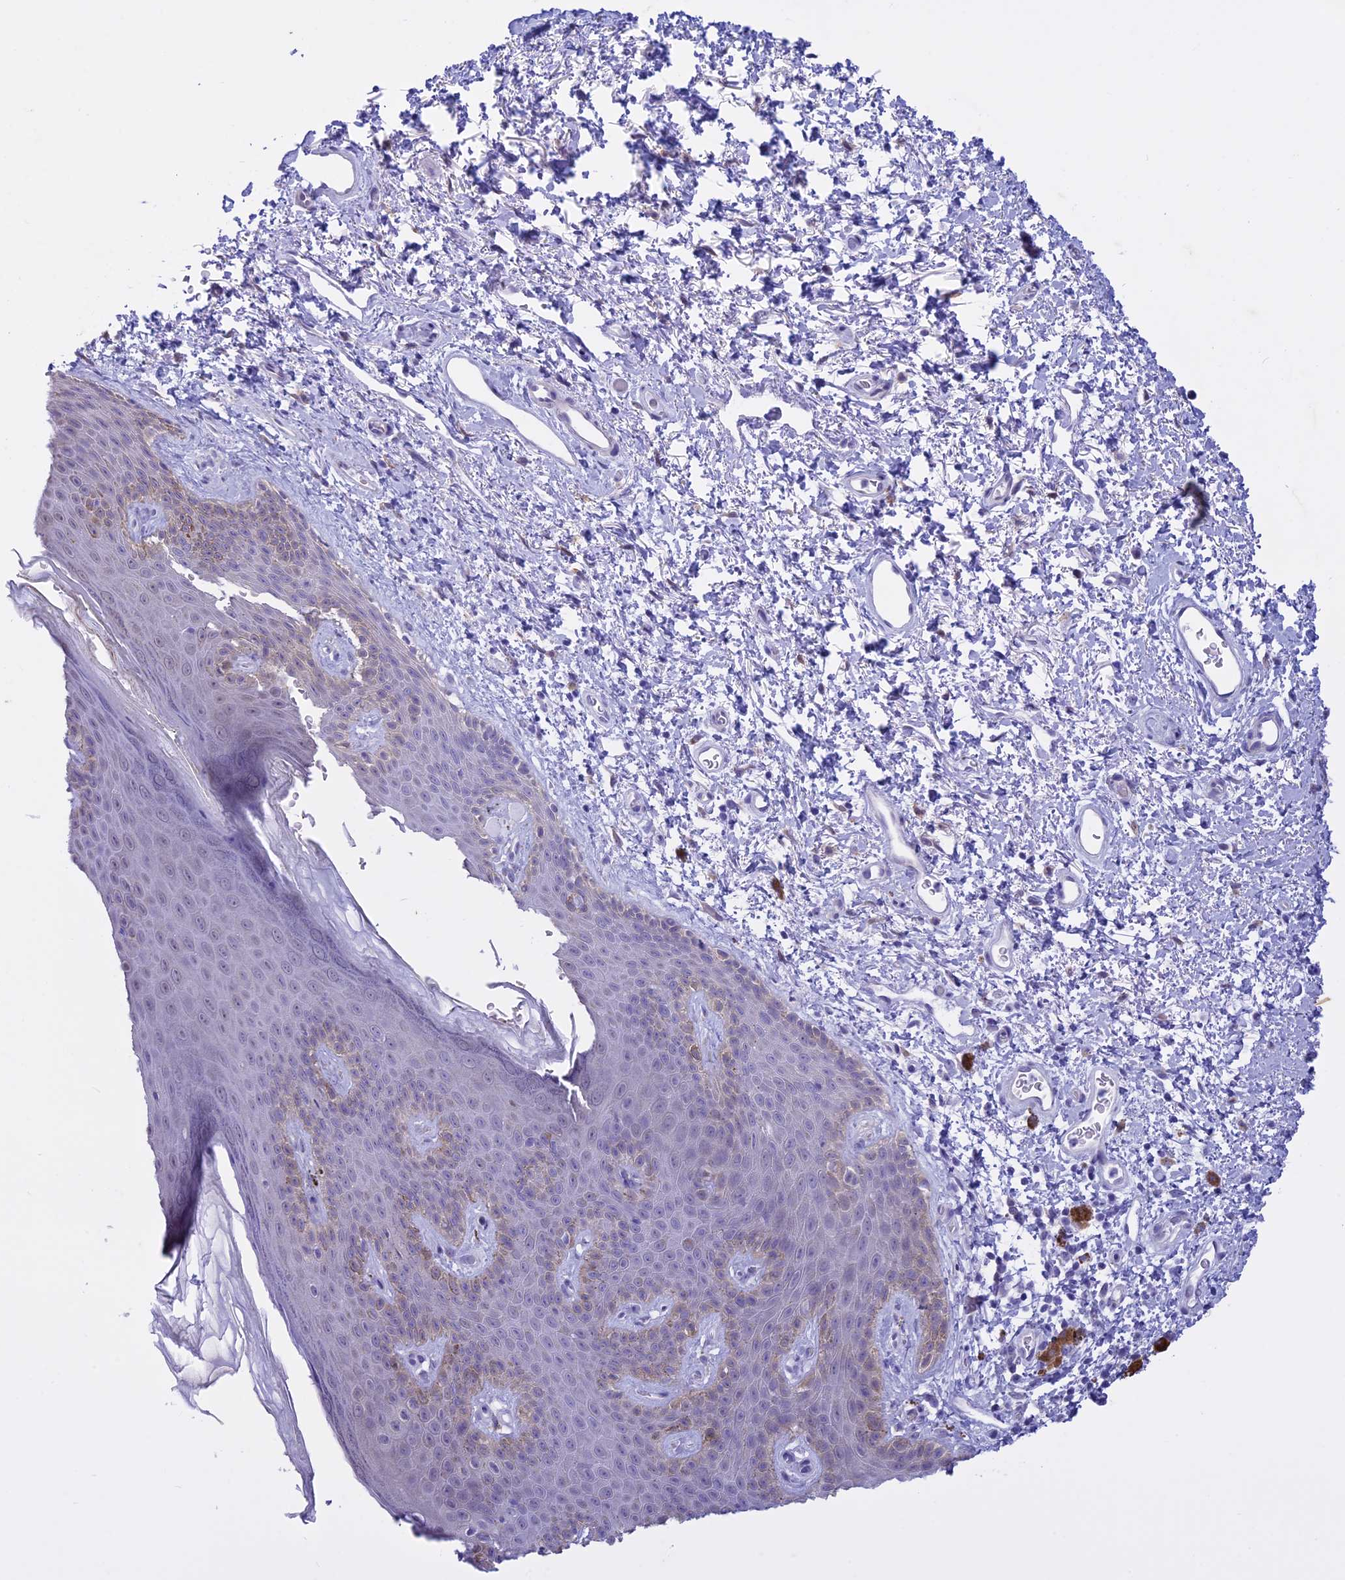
{"staining": {"intensity": "moderate", "quantity": "<25%", "location": "cytoplasmic/membranous"}, "tissue": "skin", "cell_type": "Epidermal cells", "image_type": "normal", "snomed": [{"axis": "morphology", "description": "Normal tissue, NOS"}, {"axis": "topography", "description": "Anal"}], "caption": "Skin stained with DAB immunohistochemistry shows low levels of moderate cytoplasmic/membranous positivity in about <25% of epidermal cells.", "gene": "LHFPL2", "patient": {"sex": "female", "age": 46}}